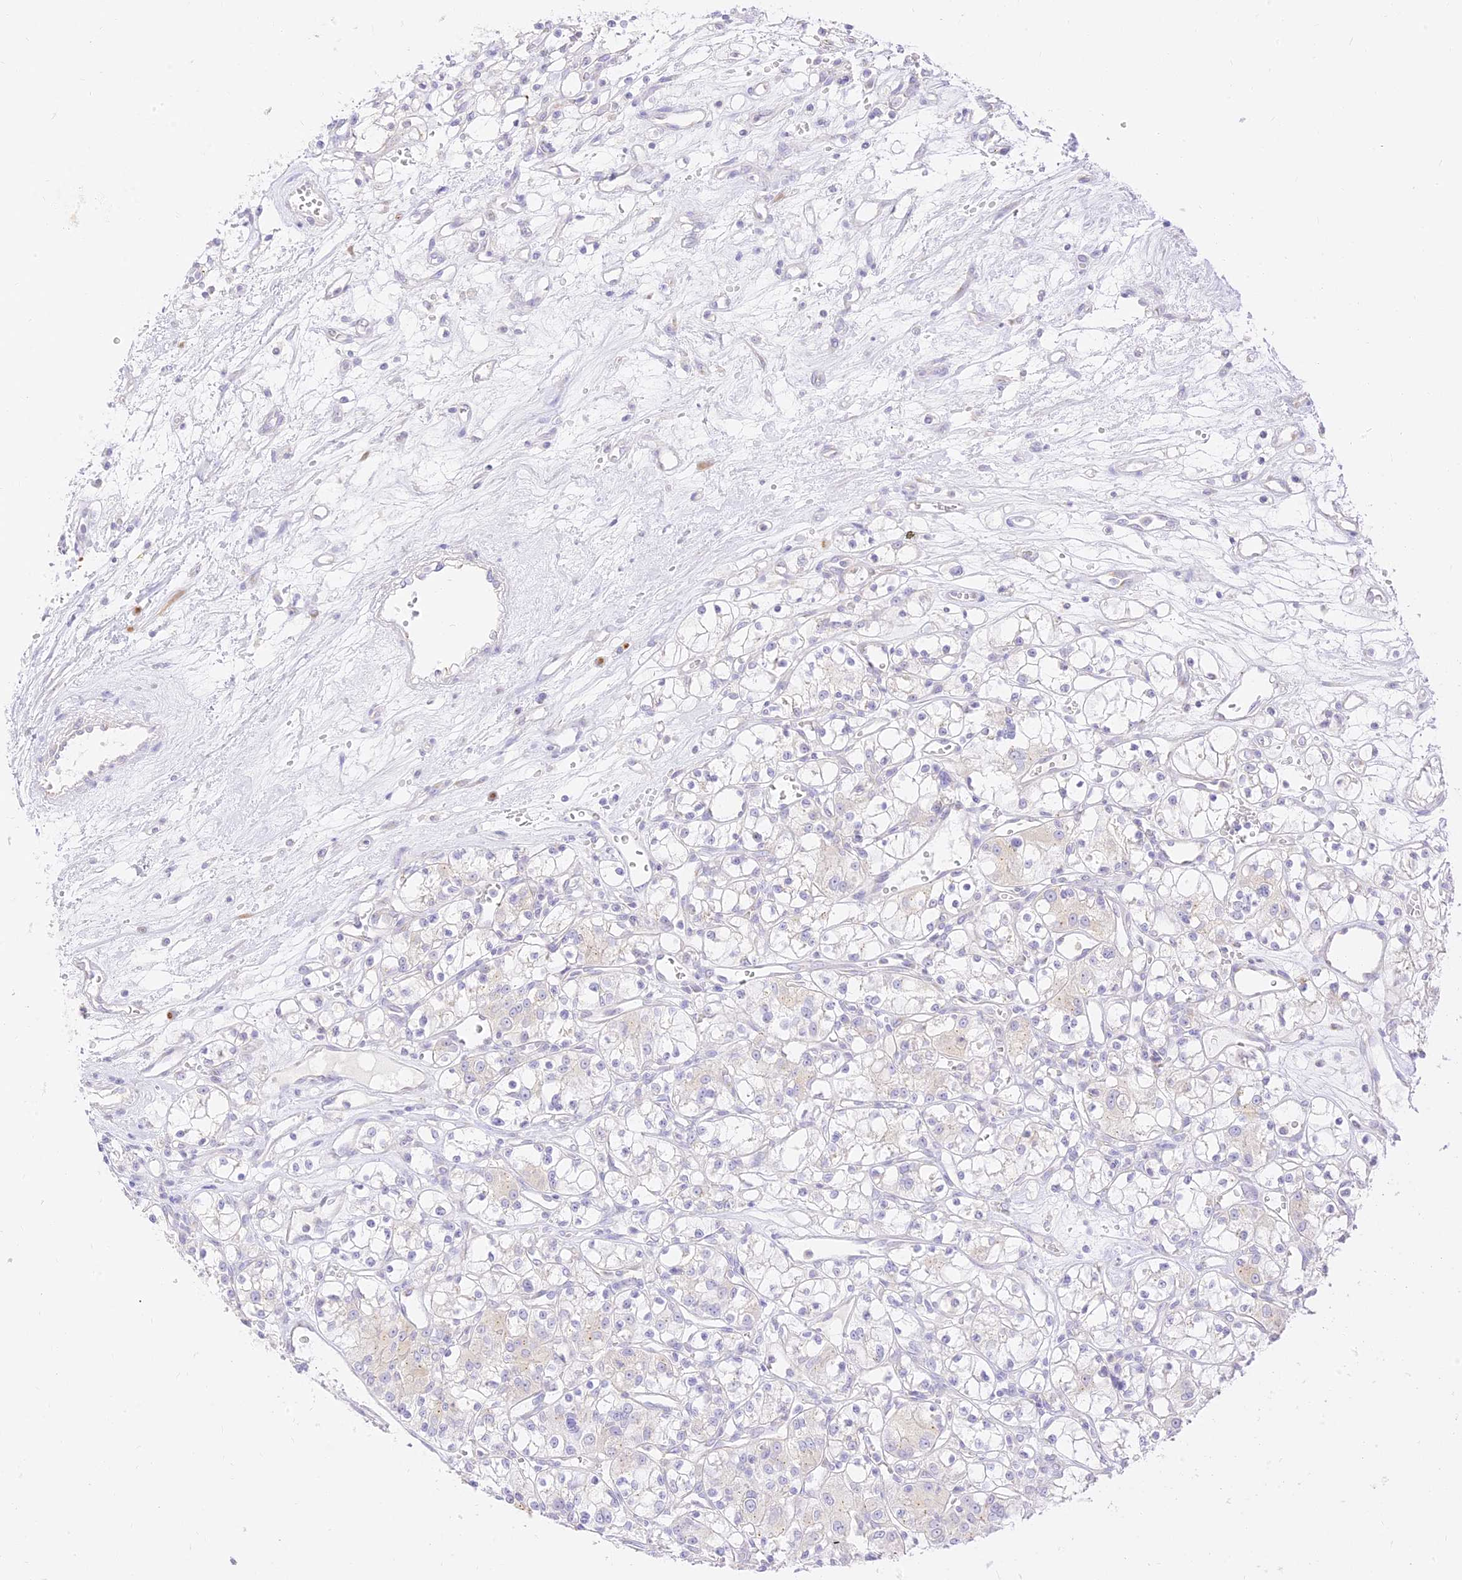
{"staining": {"intensity": "negative", "quantity": "none", "location": "none"}, "tissue": "renal cancer", "cell_type": "Tumor cells", "image_type": "cancer", "snomed": [{"axis": "morphology", "description": "Adenocarcinoma, NOS"}, {"axis": "topography", "description": "Kidney"}], "caption": "Protein analysis of renal adenocarcinoma demonstrates no significant expression in tumor cells.", "gene": "SEC13", "patient": {"sex": "female", "age": 59}}